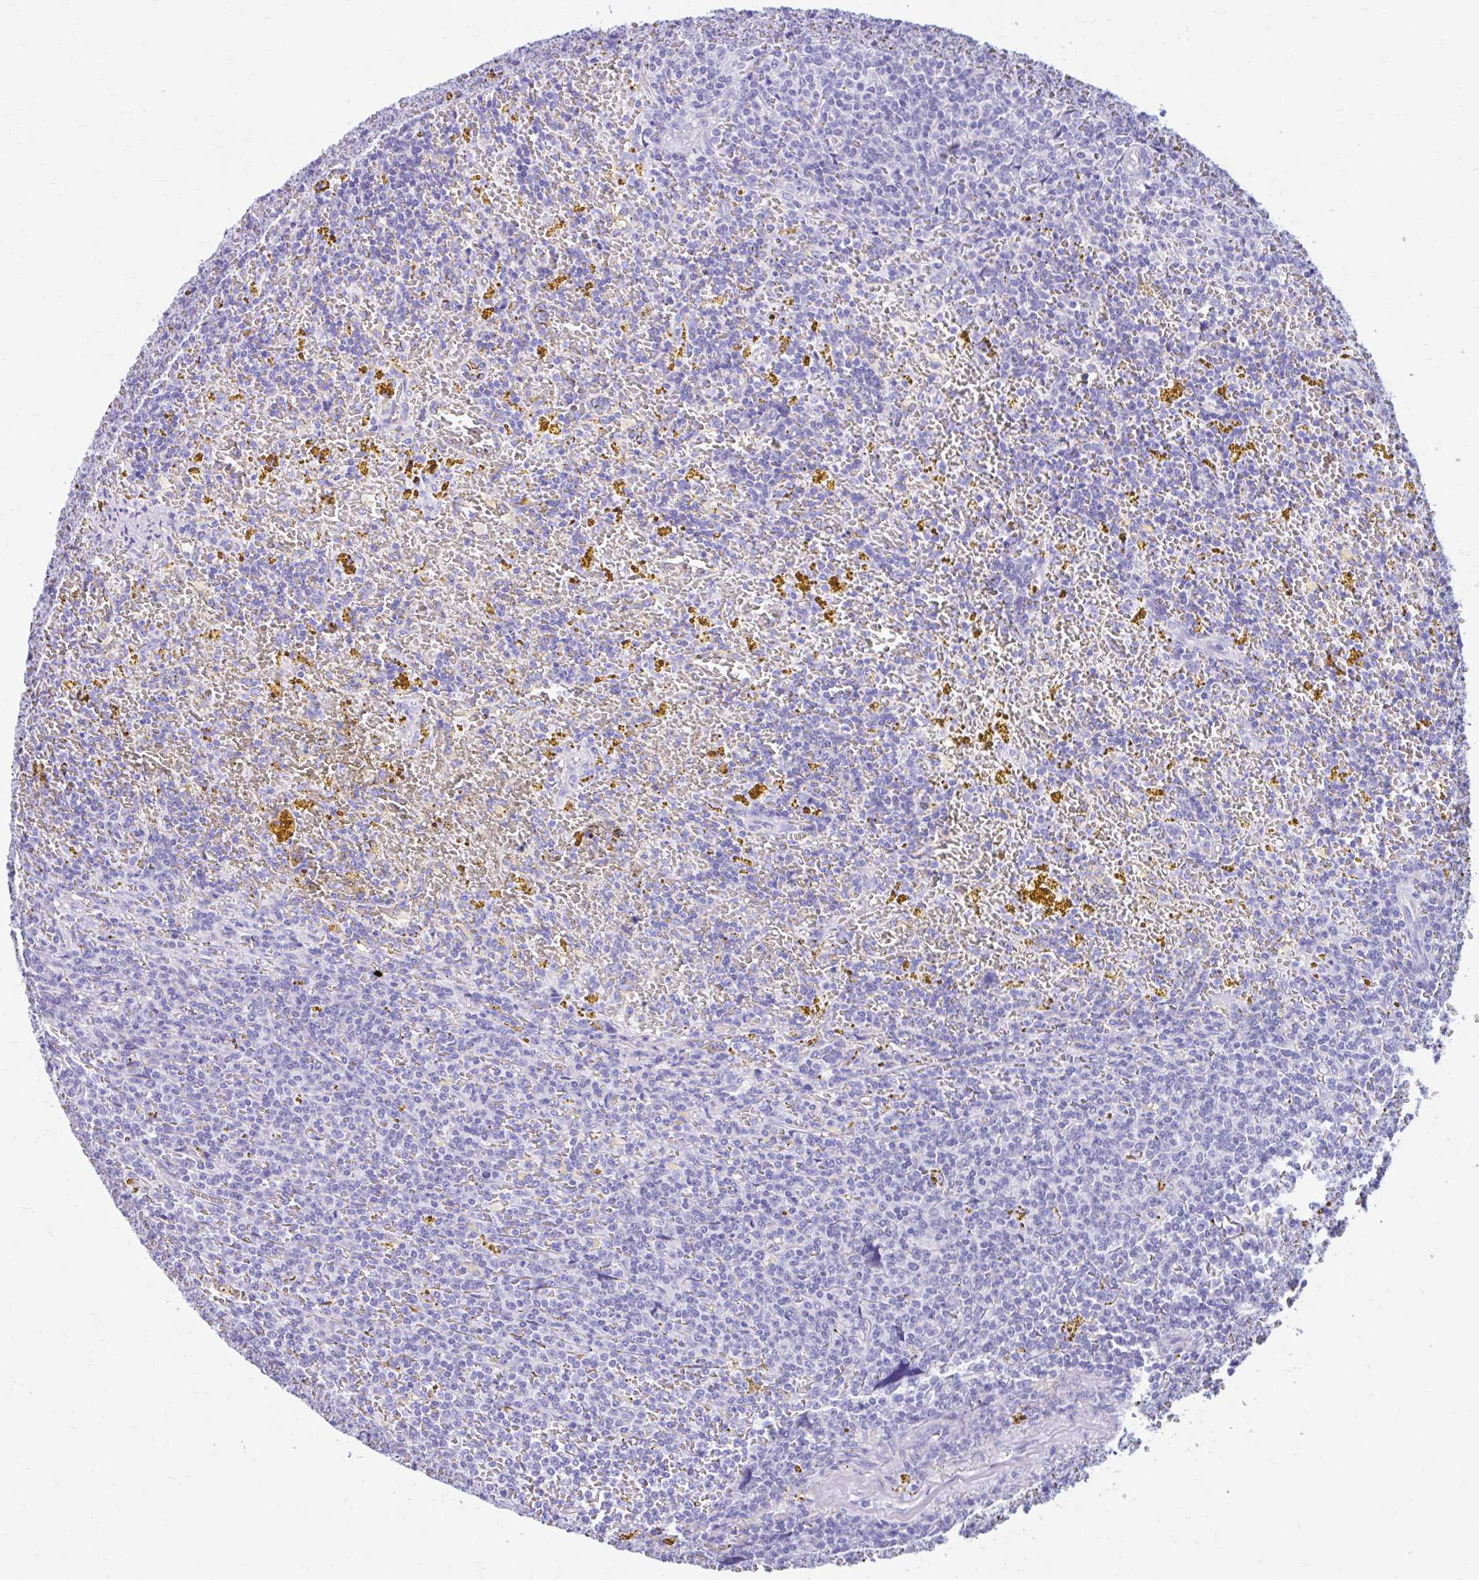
{"staining": {"intensity": "negative", "quantity": "none", "location": "none"}, "tissue": "lymphoma", "cell_type": "Tumor cells", "image_type": "cancer", "snomed": [{"axis": "morphology", "description": "Malignant lymphoma, non-Hodgkin's type, Low grade"}, {"axis": "topography", "description": "Spleen"}, {"axis": "topography", "description": "Lymph node"}], "caption": "Tumor cells show no significant expression in lymphoma.", "gene": "NSG2", "patient": {"sex": "female", "age": 66}}